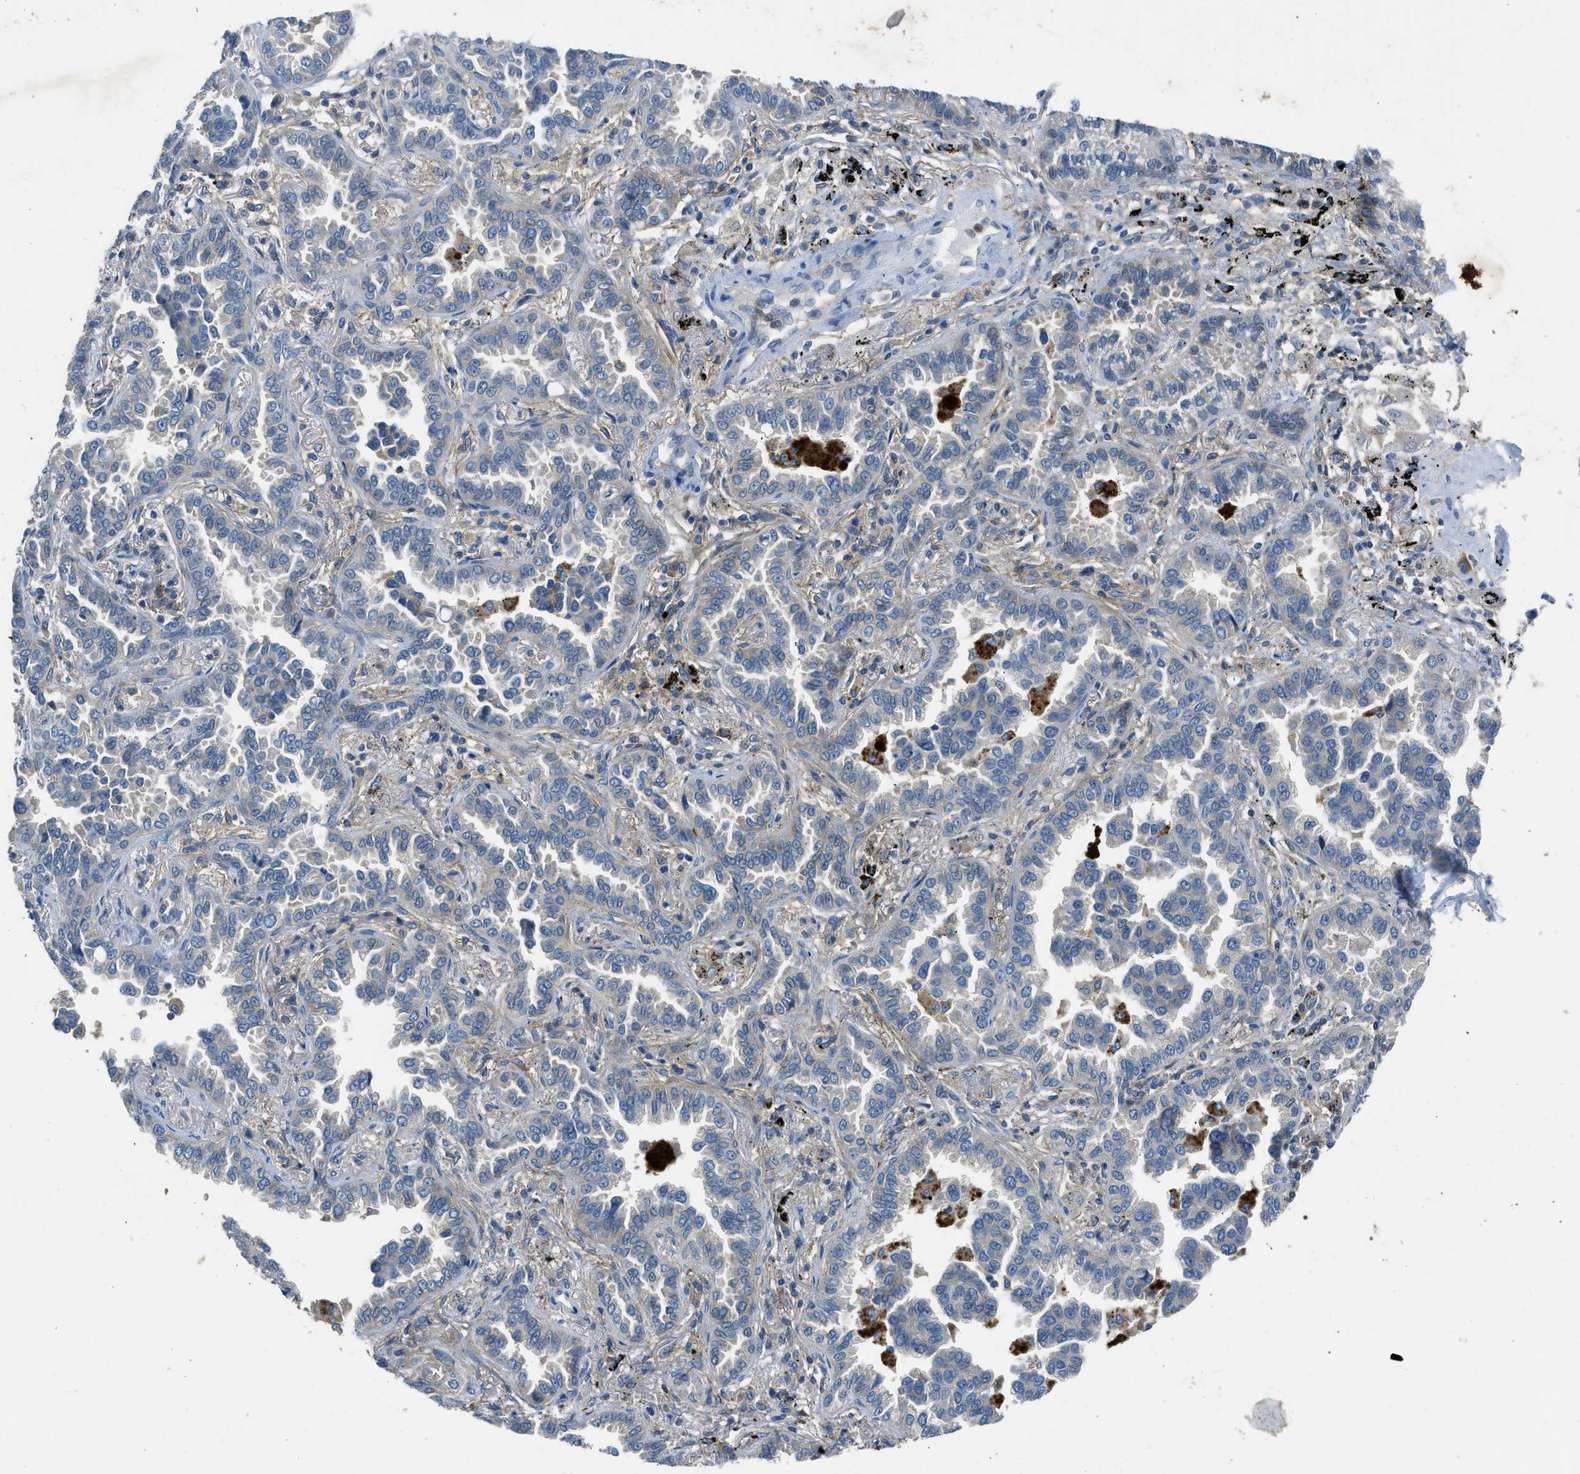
{"staining": {"intensity": "weak", "quantity": "<25%", "location": "cytoplasmic/membranous"}, "tissue": "lung cancer", "cell_type": "Tumor cells", "image_type": "cancer", "snomed": [{"axis": "morphology", "description": "Normal tissue, NOS"}, {"axis": "morphology", "description": "Adenocarcinoma, NOS"}, {"axis": "topography", "description": "Lung"}], "caption": "IHC of adenocarcinoma (lung) demonstrates no staining in tumor cells. (DAB IHC, high magnification).", "gene": "BMP1", "patient": {"sex": "male", "age": 59}}